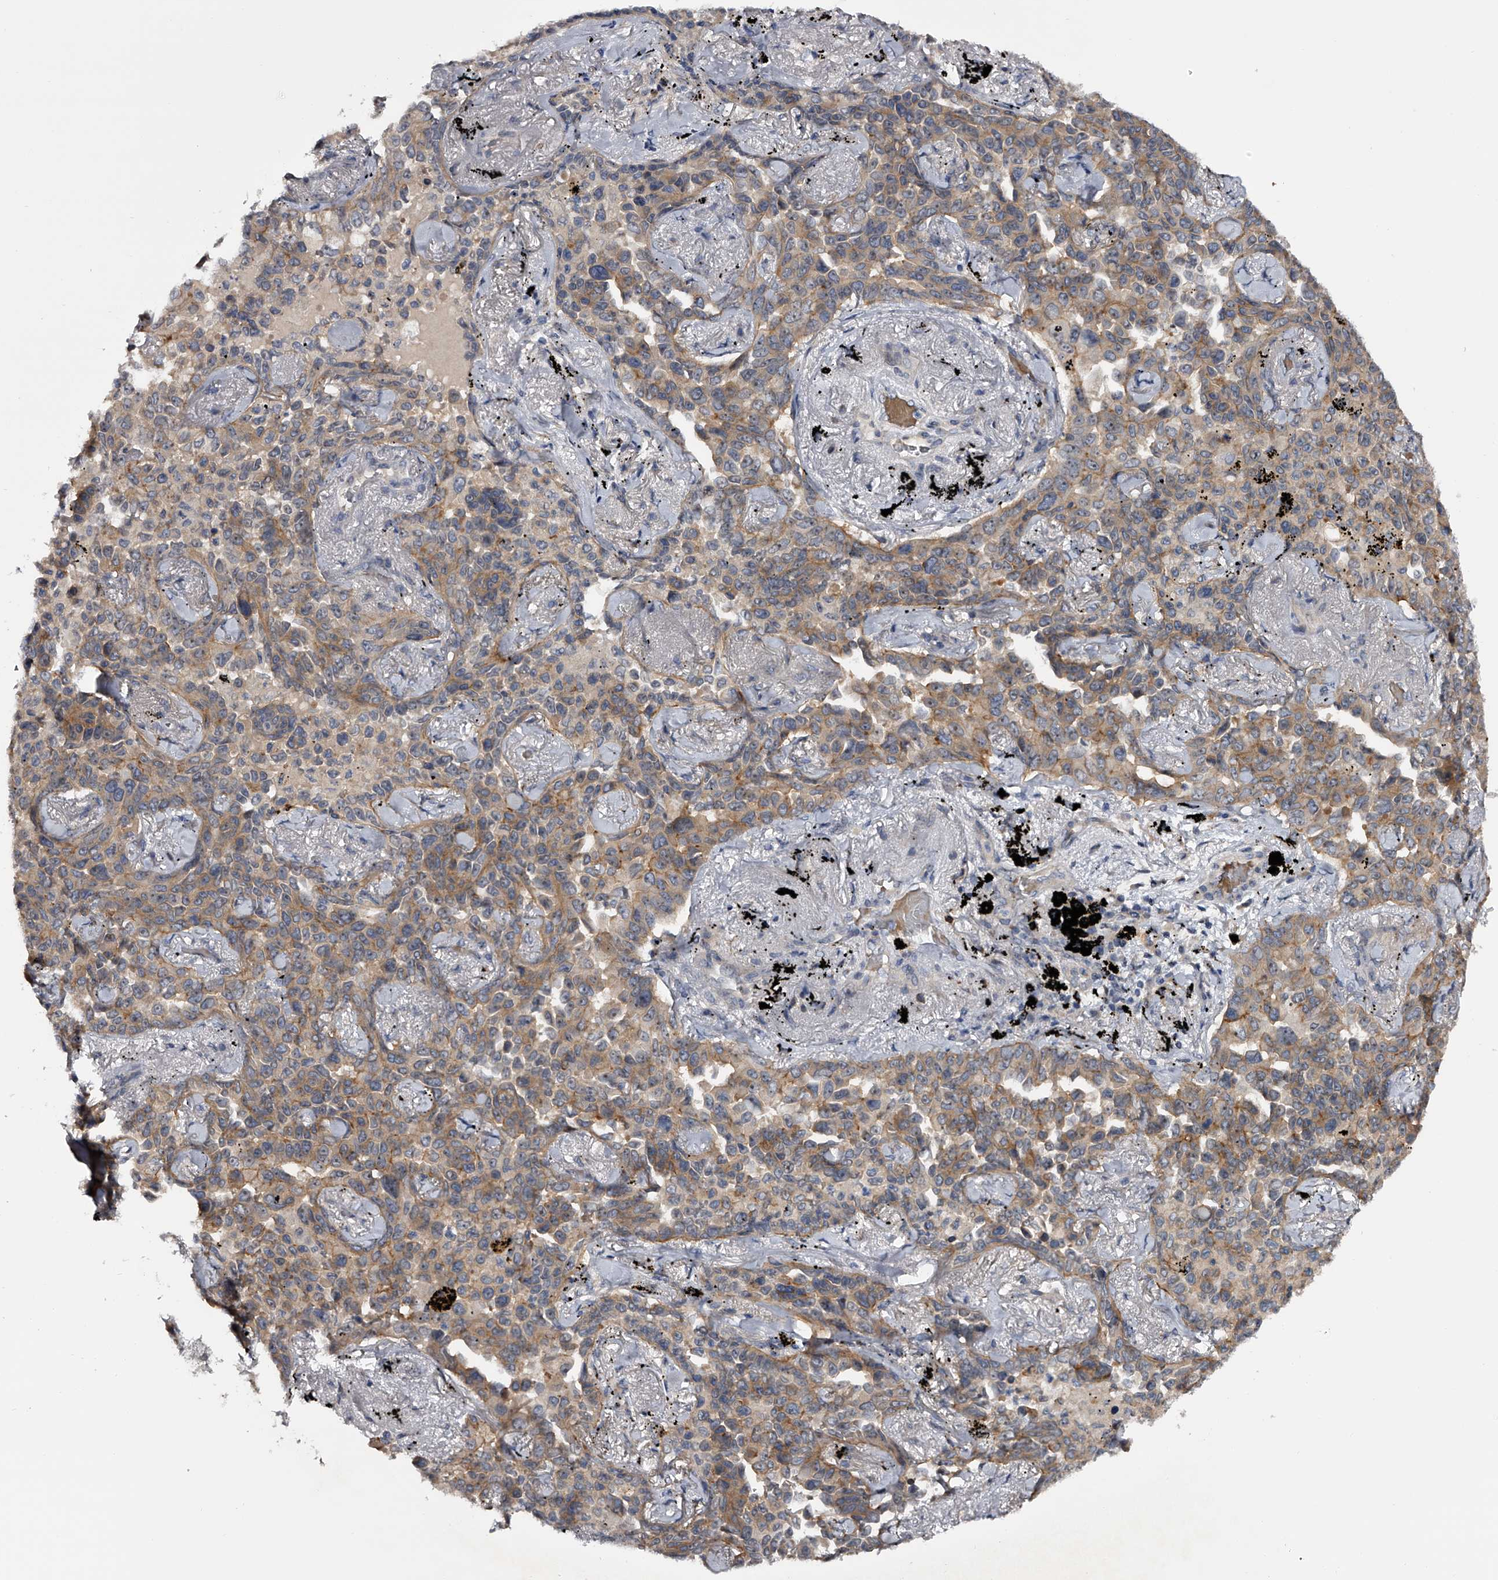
{"staining": {"intensity": "moderate", "quantity": "25%-75%", "location": "cytoplasmic/membranous"}, "tissue": "lung cancer", "cell_type": "Tumor cells", "image_type": "cancer", "snomed": [{"axis": "morphology", "description": "Adenocarcinoma, NOS"}, {"axis": "topography", "description": "Lung"}], "caption": "Immunohistochemical staining of adenocarcinoma (lung) demonstrates medium levels of moderate cytoplasmic/membranous protein positivity in about 25%-75% of tumor cells.", "gene": "MDN1", "patient": {"sex": "female", "age": 67}}